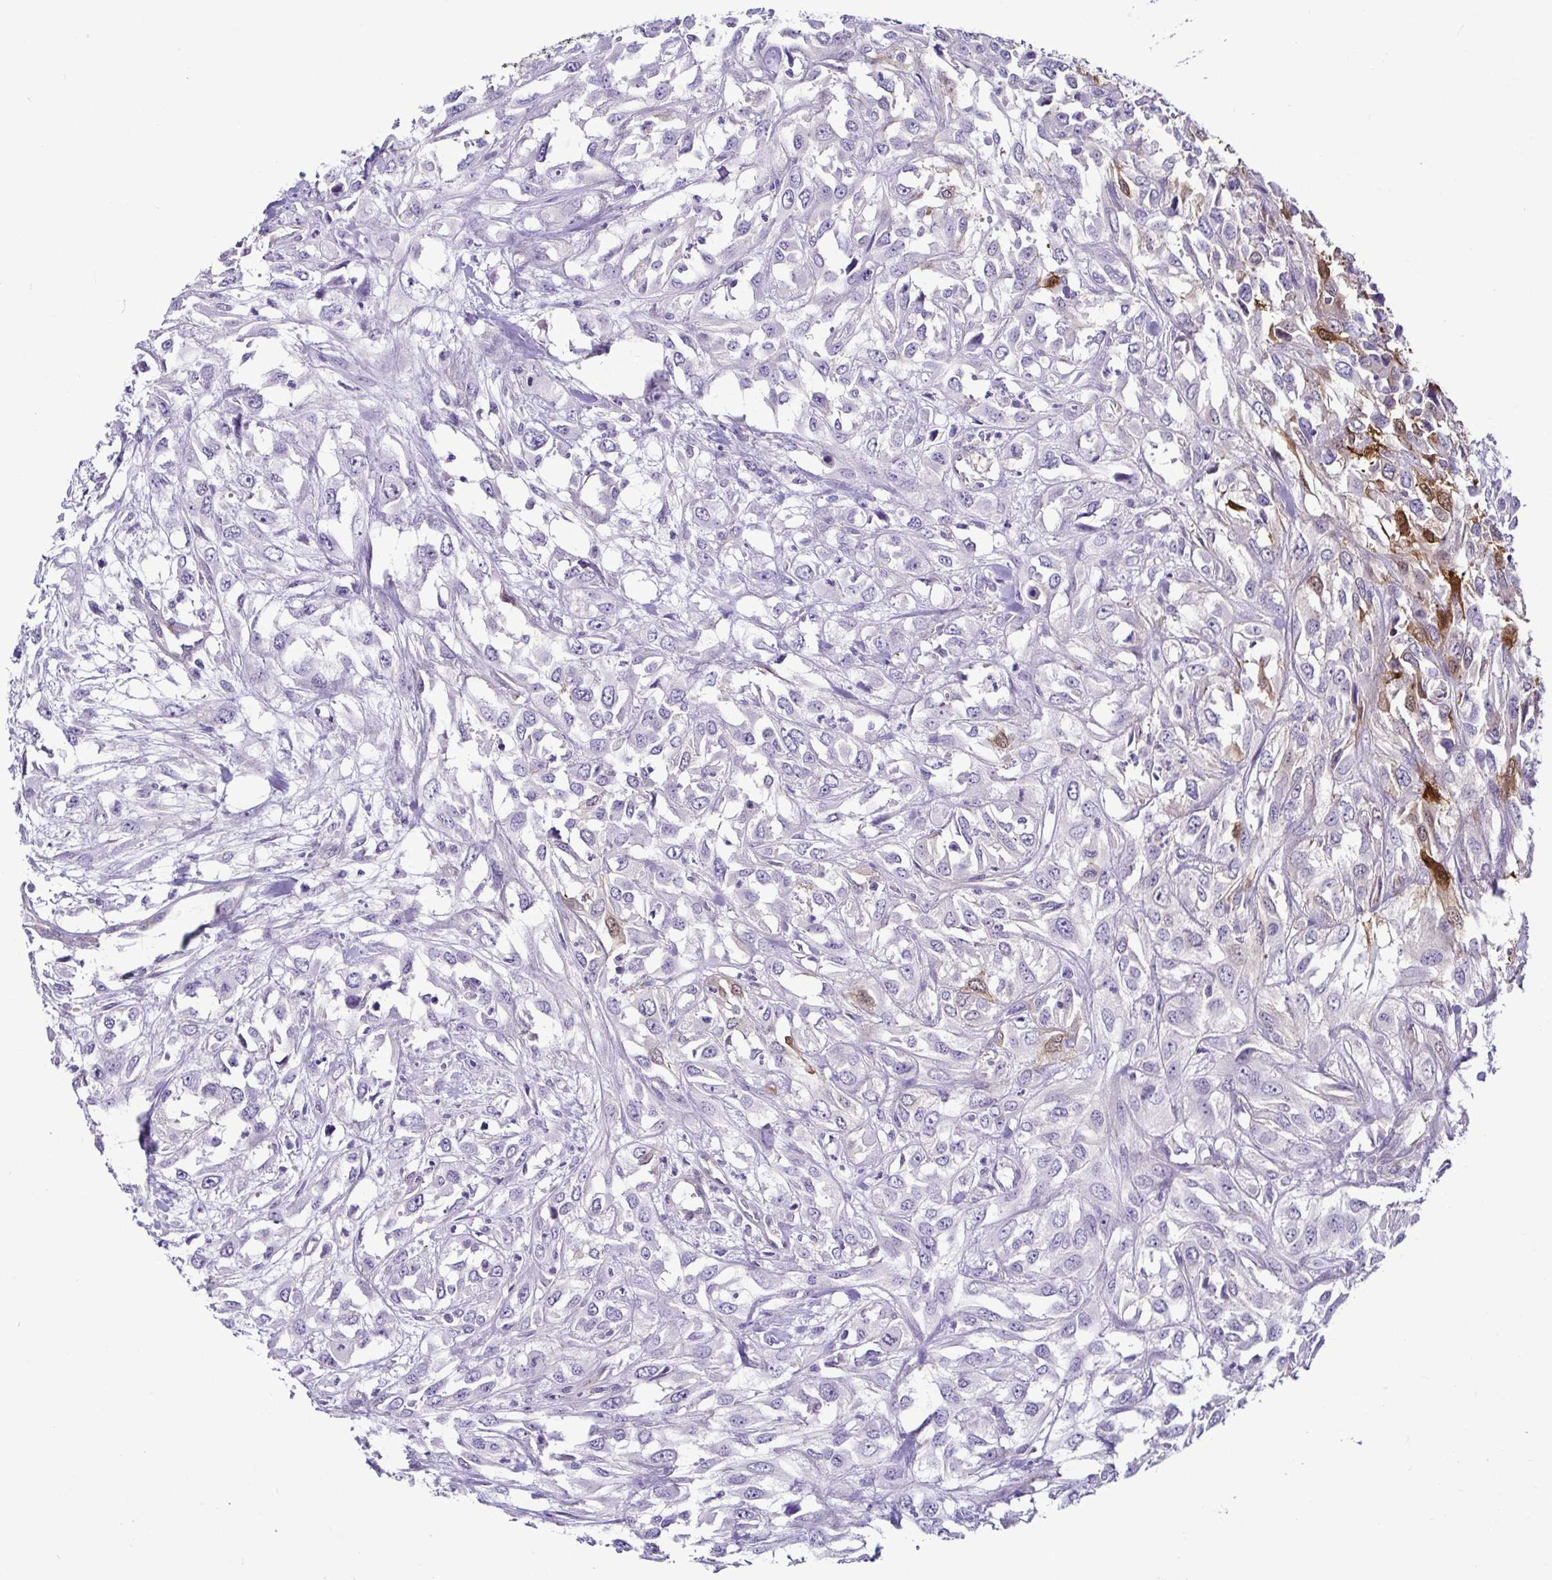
{"staining": {"intensity": "moderate", "quantity": "<25%", "location": "cytoplasmic/membranous,nuclear"}, "tissue": "urothelial cancer", "cell_type": "Tumor cells", "image_type": "cancer", "snomed": [{"axis": "morphology", "description": "Urothelial carcinoma, High grade"}, {"axis": "topography", "description": "Urinary bladder"}], "caption": "Urothelial carcinoma (high-grade) tissue shows moderate cytoplasmic/membranous and nuclear positivity in about <25% of tumor cells", "gene": "CASP14", "patient": {"sex": "male", "age": 67}}